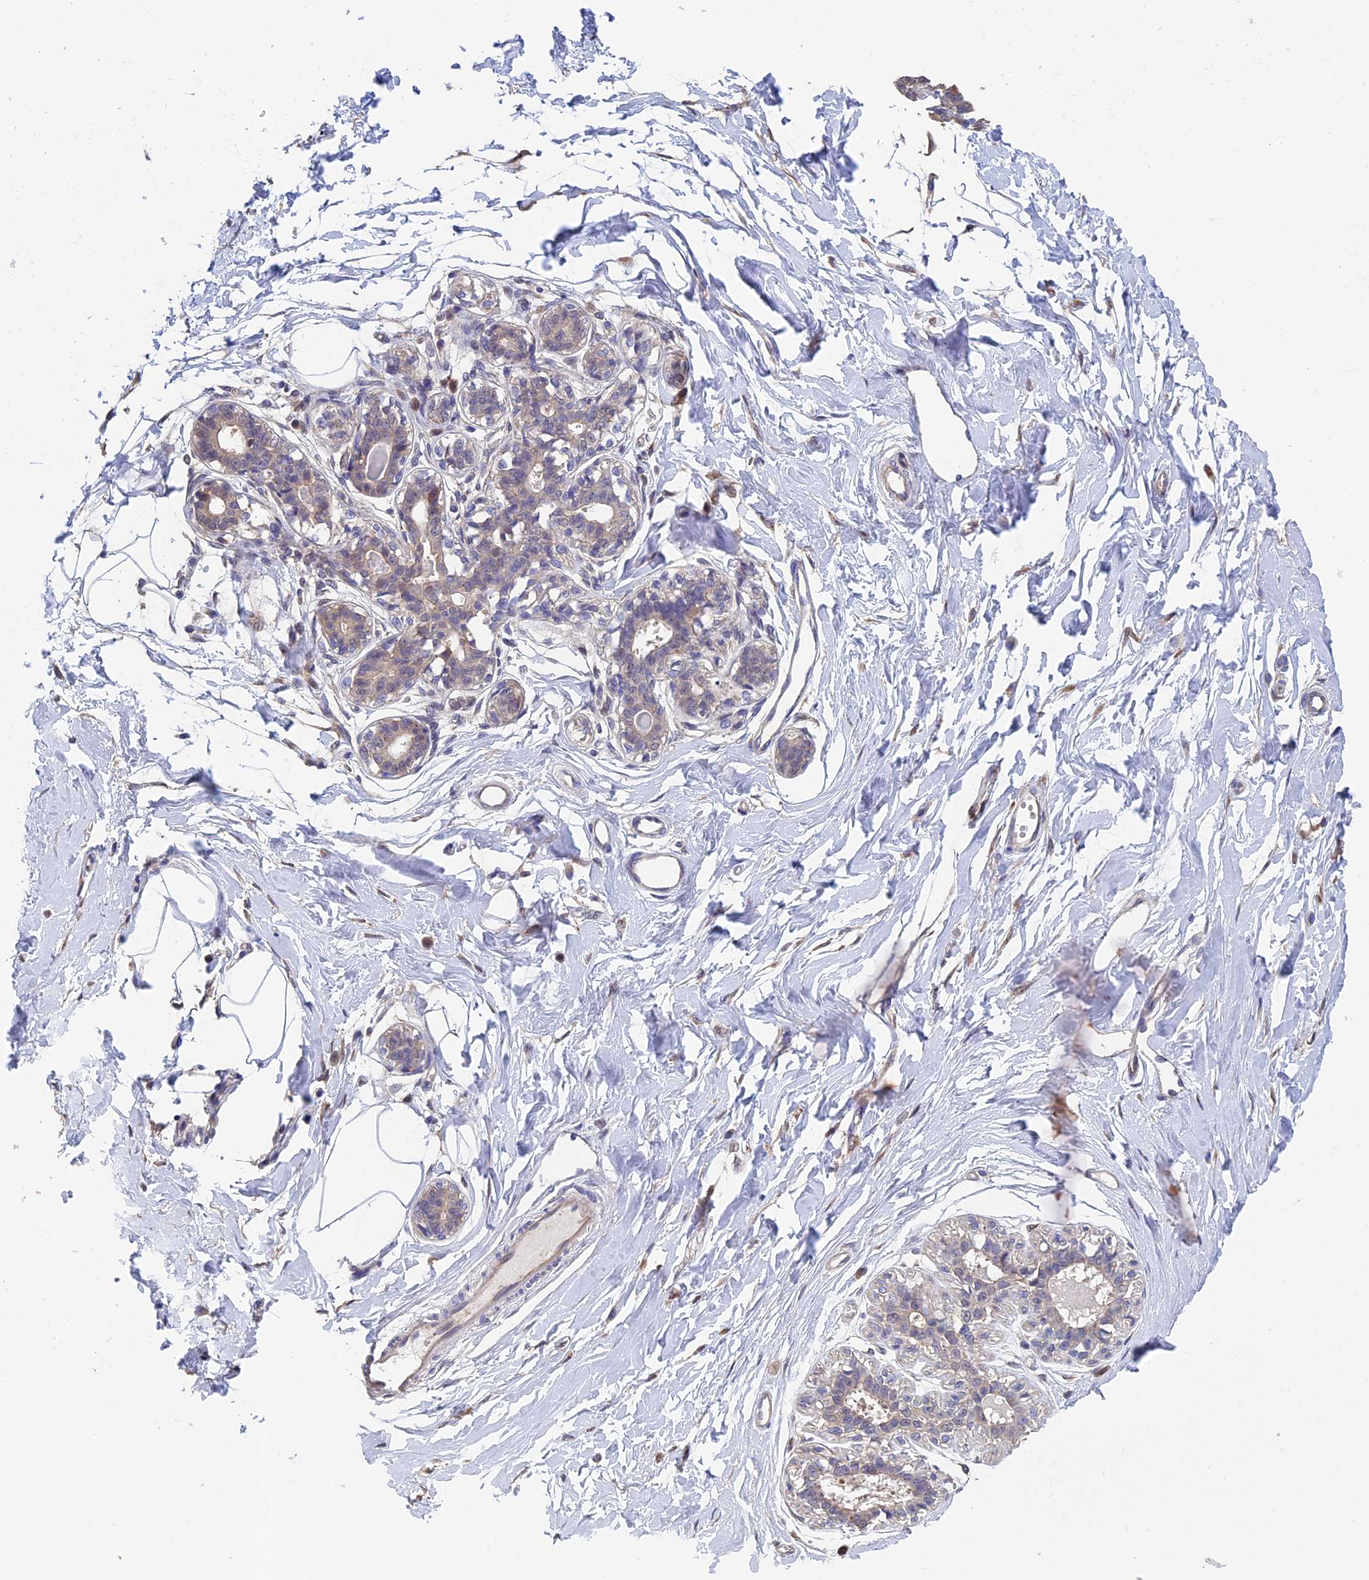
{"staining": {"intensity": "negative", "quantity": "none", "location": "none"}, "tissue": "breast", "cell_type": "Adipocytes", "image_type": "normal", "snomed": [{"axis": "morphology", "description": "Normal tissue, NOS"}, {"axis": "topography", "description": "Breast"}], "caption": "This image is of normal breast stained with immunohistochemistry to label a protein in brown with the nuclei are counter-stained blue. There is no staining in adipocytes.", "gene": "LCMT1", "patient": {"sex": "female", "age": 45}}